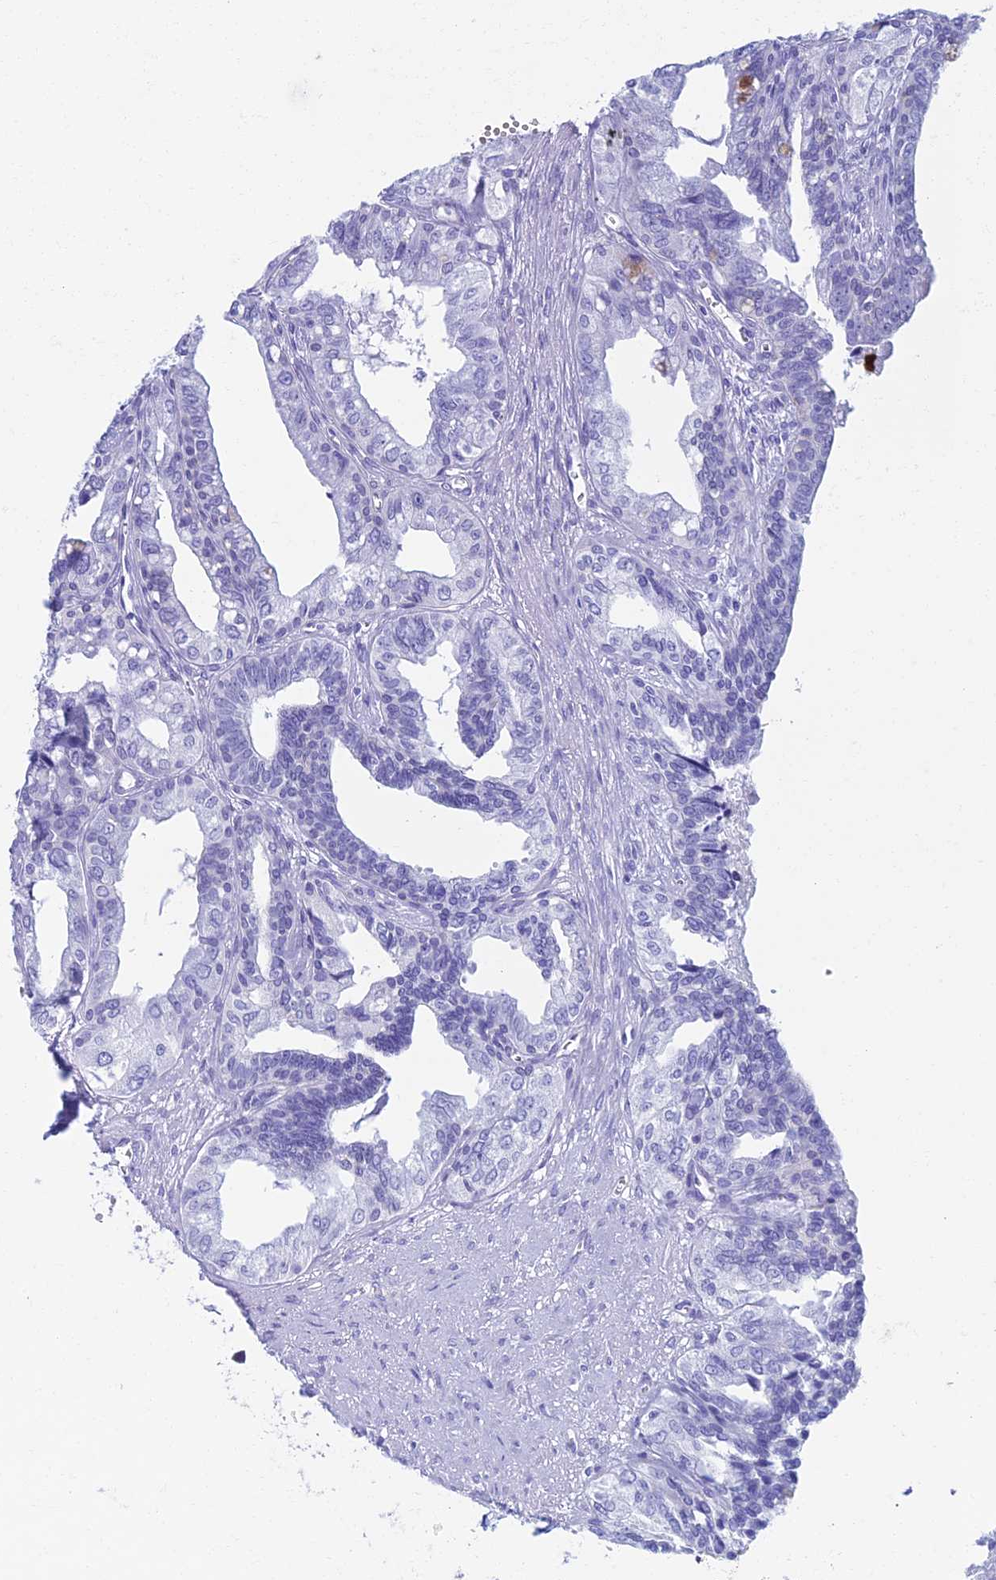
{"staining": {"intensity": "negative", "quantity": "none", "location": "none"}, "tissue": "seminal vesicle", "cell_type": "Glandular cells", "image_type": "normal", "snomed": [{"axis": "morphology", "description": "Normal tissue, NOS"}, {"axis": "topography", "description": "Seminal veicle"}], "caption": "DAB immunohistochemical staining of unremarkable seminal vesicle demonstrates no significant staining in glandular cells.", "gene": "KCNK17", "patient": {"sex": "male", "age": 67}}